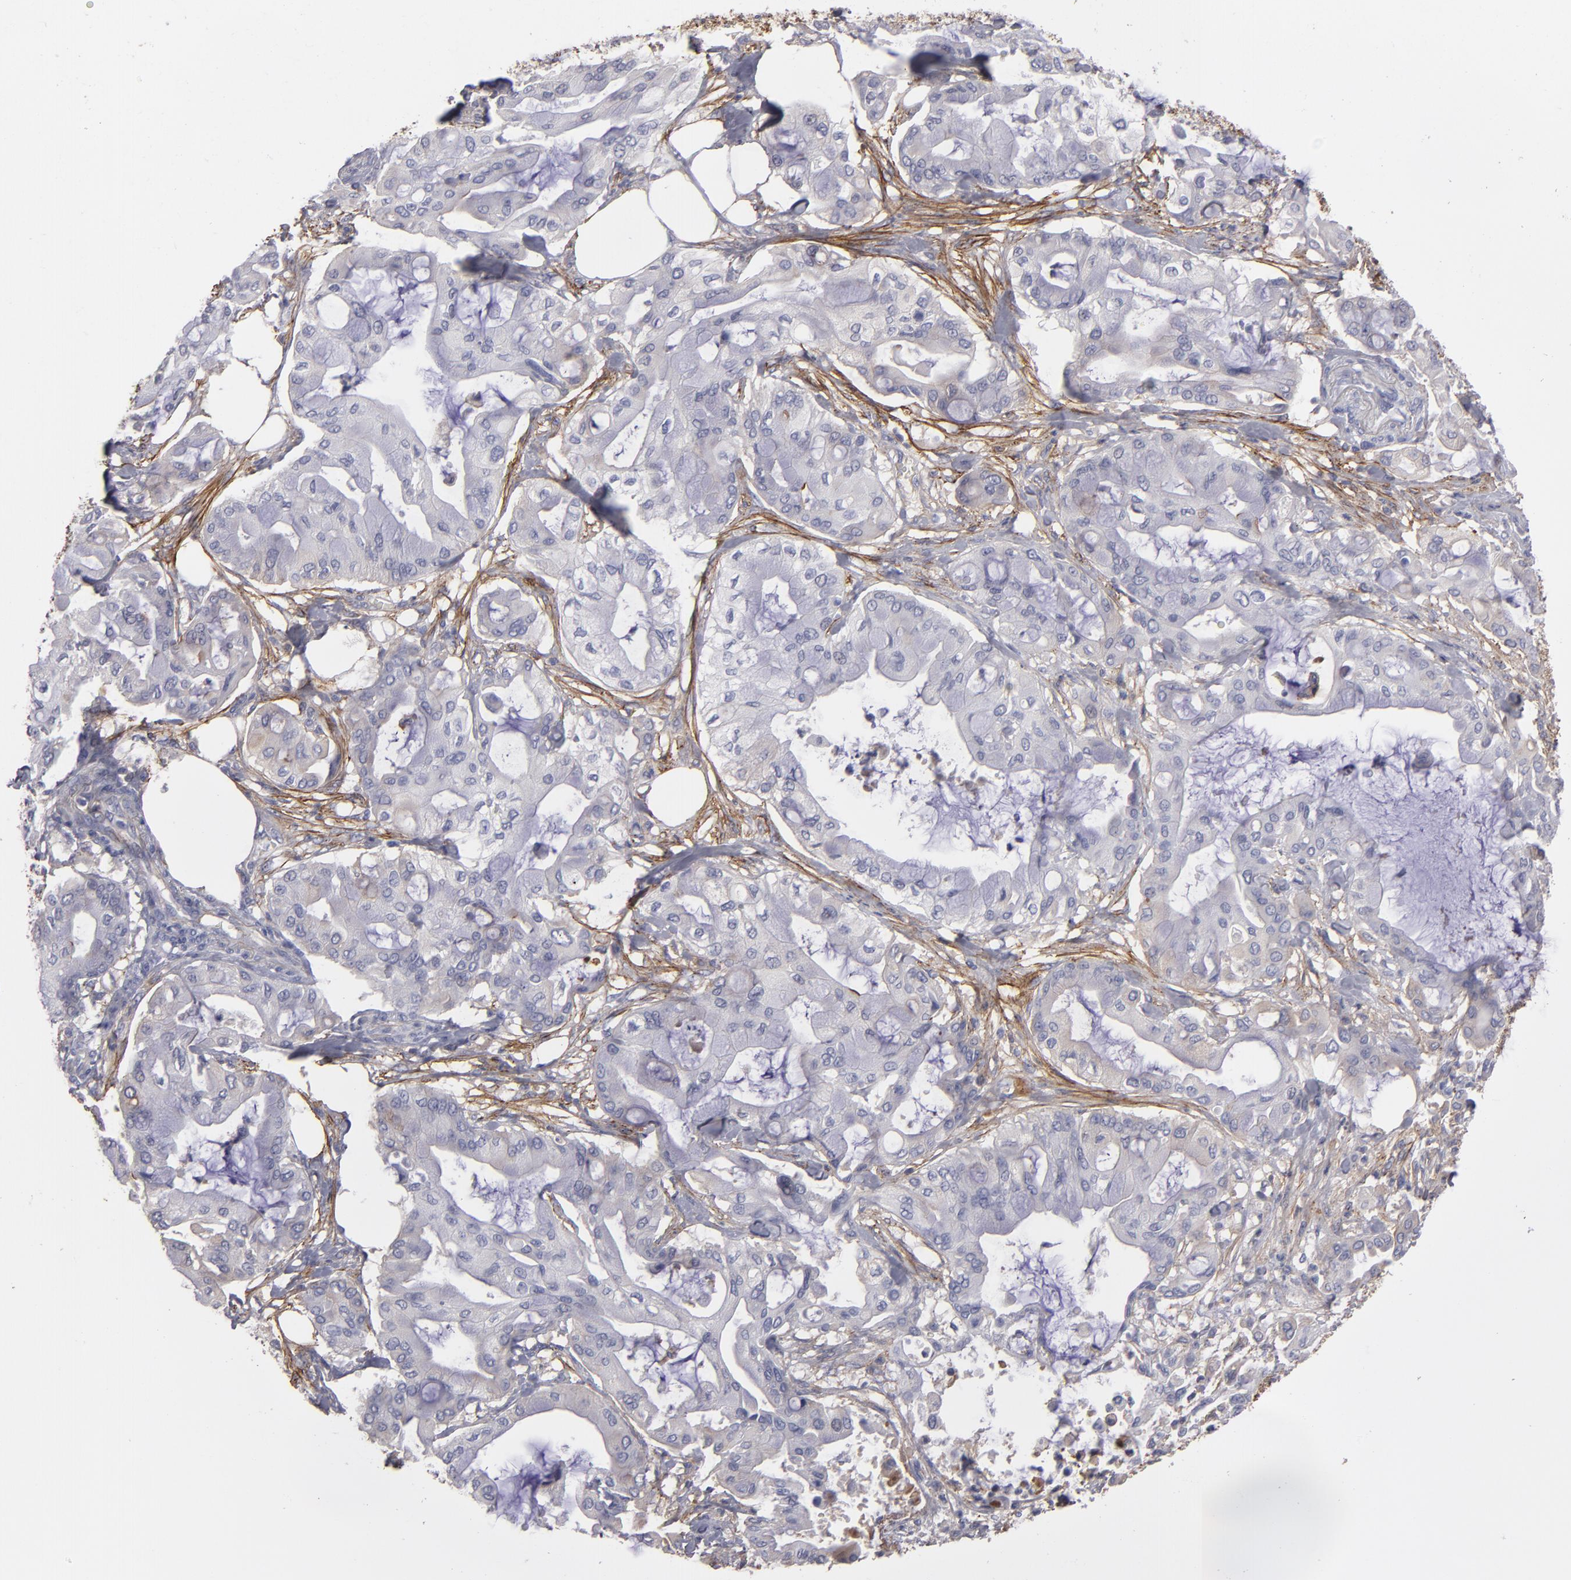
{"staining": {"intensity": "negative", "quantity": "none", "location": "none"}, "tissue": "pancreatic cancer", "cell_type": "Tumor cells", "image_type": "cancer", "snomed": [{"axis": "morphology", "description": "Adenocarcinoma, NOS"}, {"axis": "morphology", "description": "Adenocarcinoma, metastatic, NOS"}, {"axis": "topography", "description": "Lymph node"}, {"axis": "topography", "description": "Pancreas"}, {"axis": "topography", "description": "Duodenum"}], "caption": "The immunohistochemistry photomicrograph has no significant positivity in tumor cells of metastatic adenocarcinoma (pancreatic) tissue.", "gene": "FBLN1", "patient": {"sex": "female", "age": 64}}